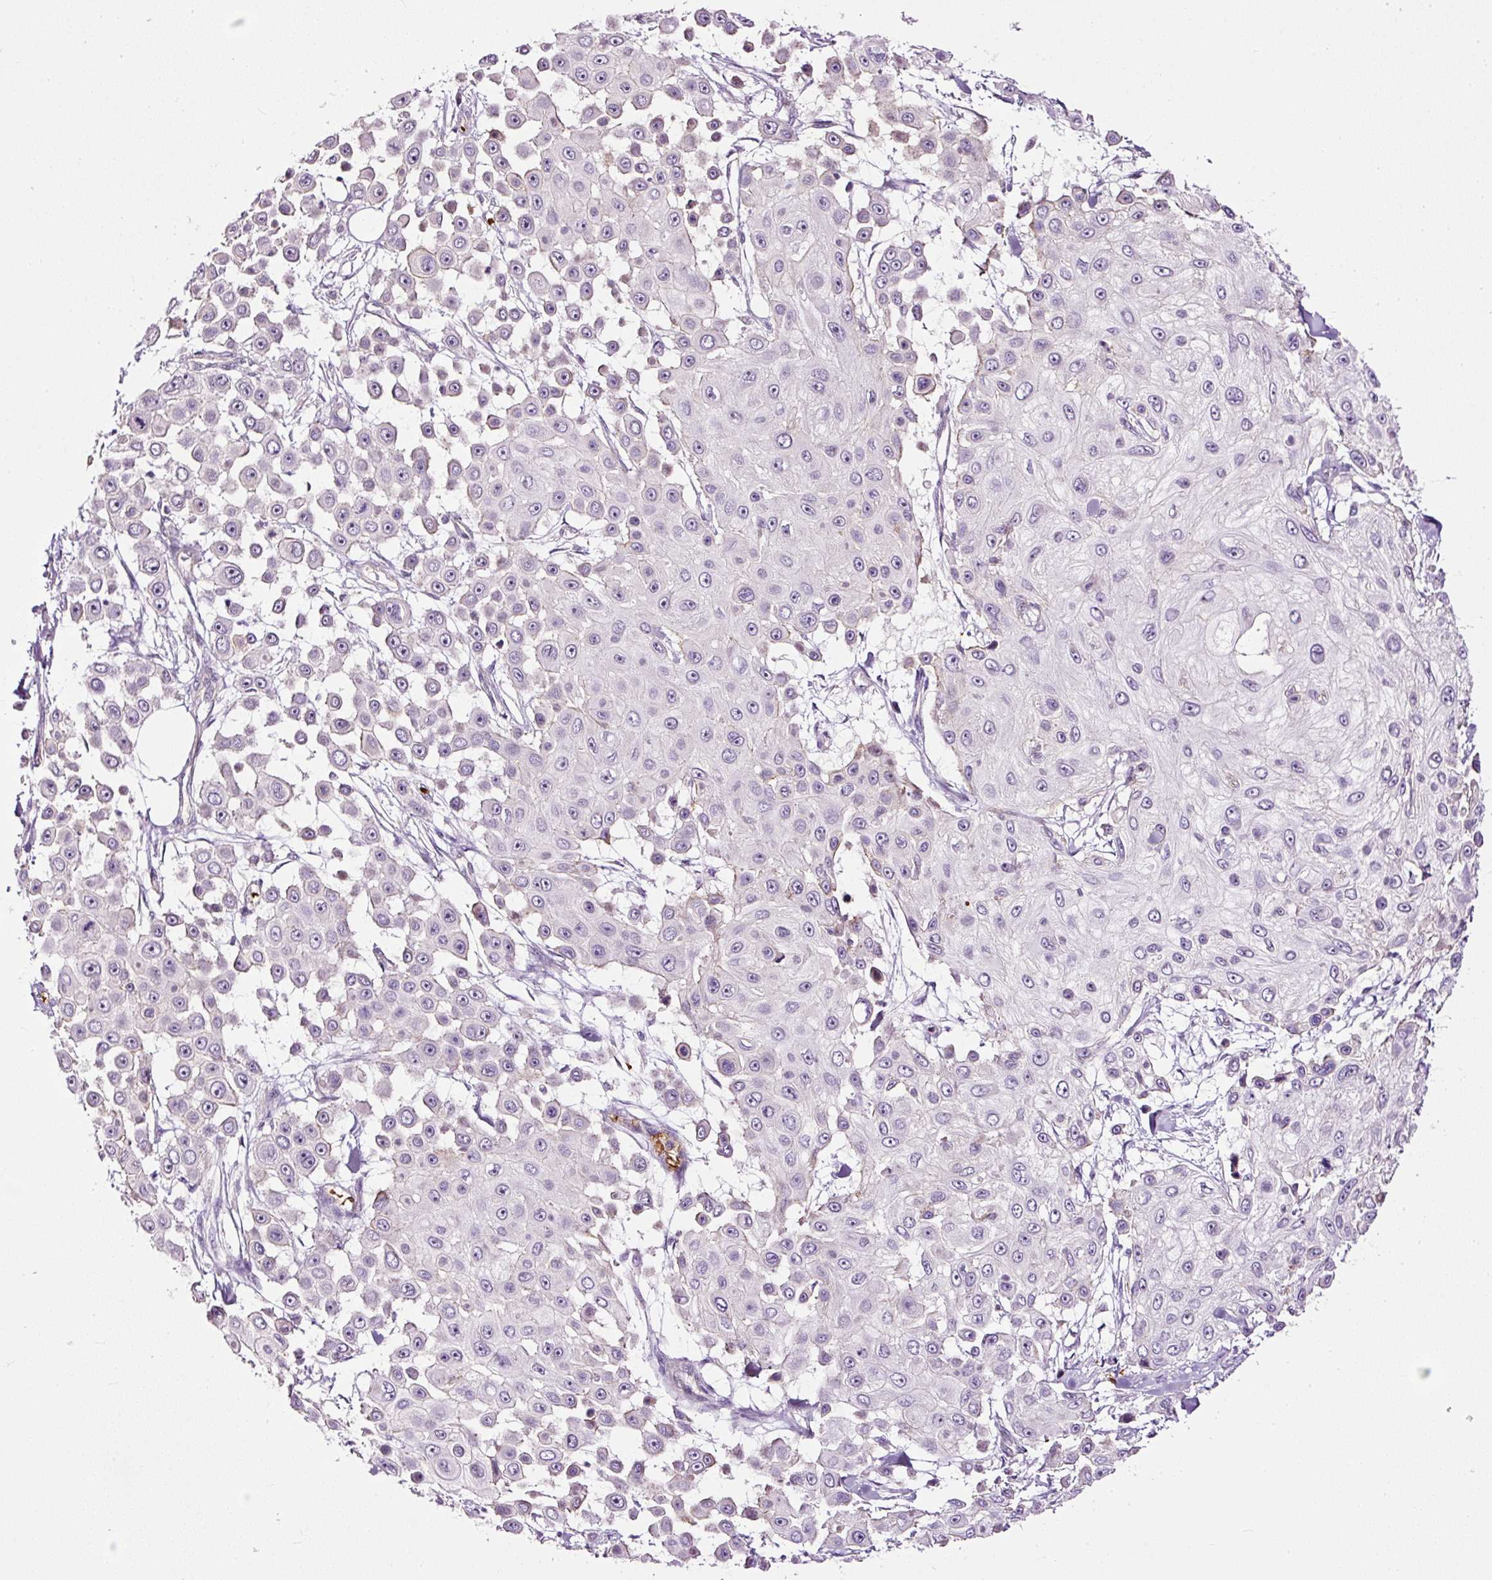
{"staining": {"intensity": "negative", "quantity": "none", "location": "none"}, "tissue": "skin cancer", "cell_type": "Tumor cells", "image_type": "cancer", "snomed": [{"axis": "morphology", "description": "Squamous cell carcinoma, NOS"}, {"axis": "topography", "description": "Skin"}], "caption": "The photomicrograph exhibits no staining of tumor cells in skin cancer (squamous cell carcinoma).", "gene": "USHBP1", "patient": {"sex": "male", "age": 67}}